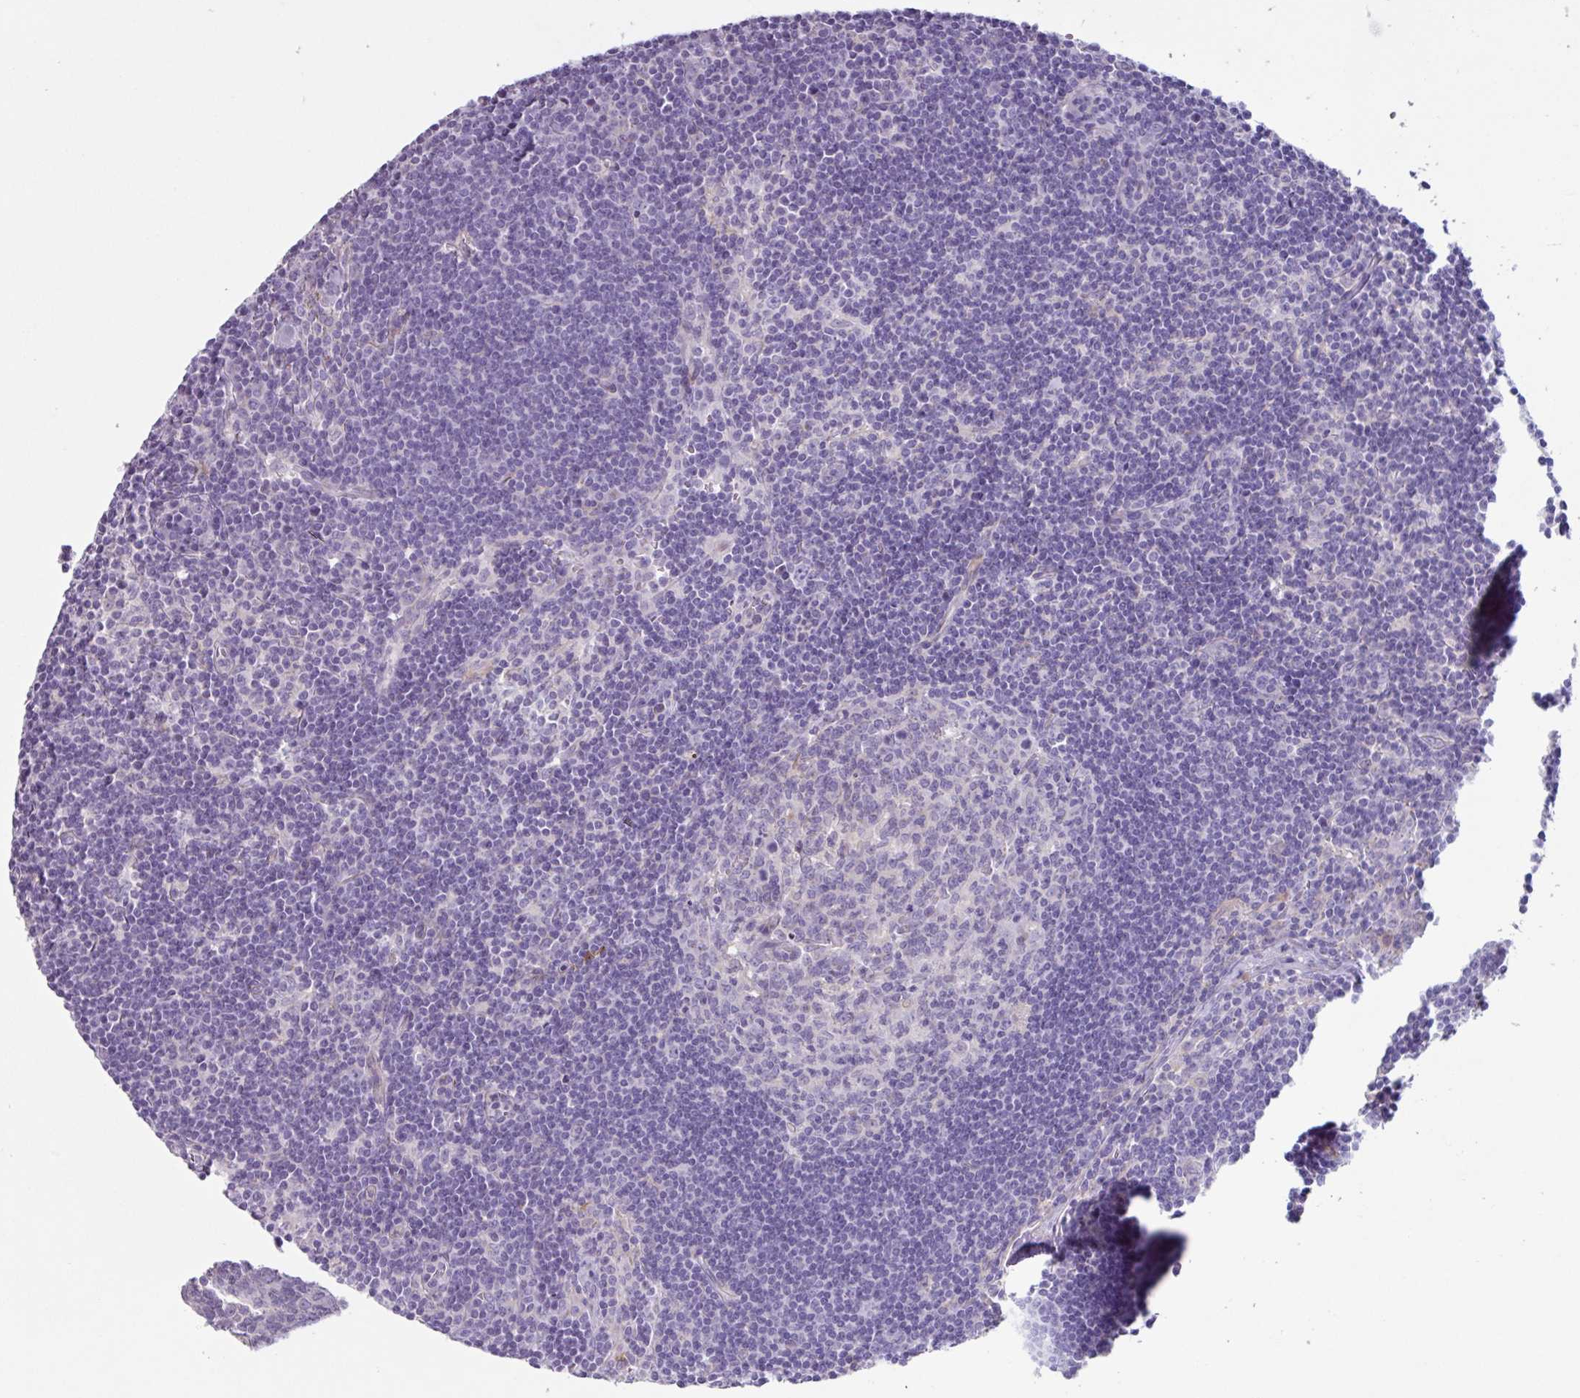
{"staining": {"intensity": "negative", "quantity": "none", "location": "none"}, "tissue": "lymph node", "cell_type": "Germinal center cells", "image_type": "normal", "snomed": [{"axis": "morphology", "description": "Normal tissue, NOS"}, {"axis": "topography", "description": "Lymph node"}], "caption": "An immunohistochemistry image of benign lymph node is shown. There is no staining in germinal center cells of lymph node. The staining is performed using DAB brown chromogen with nuclei counter-stained in using hematoxylin.", "gene": "ADGRE1", "patient": {"sex": "female", "age": 29}}